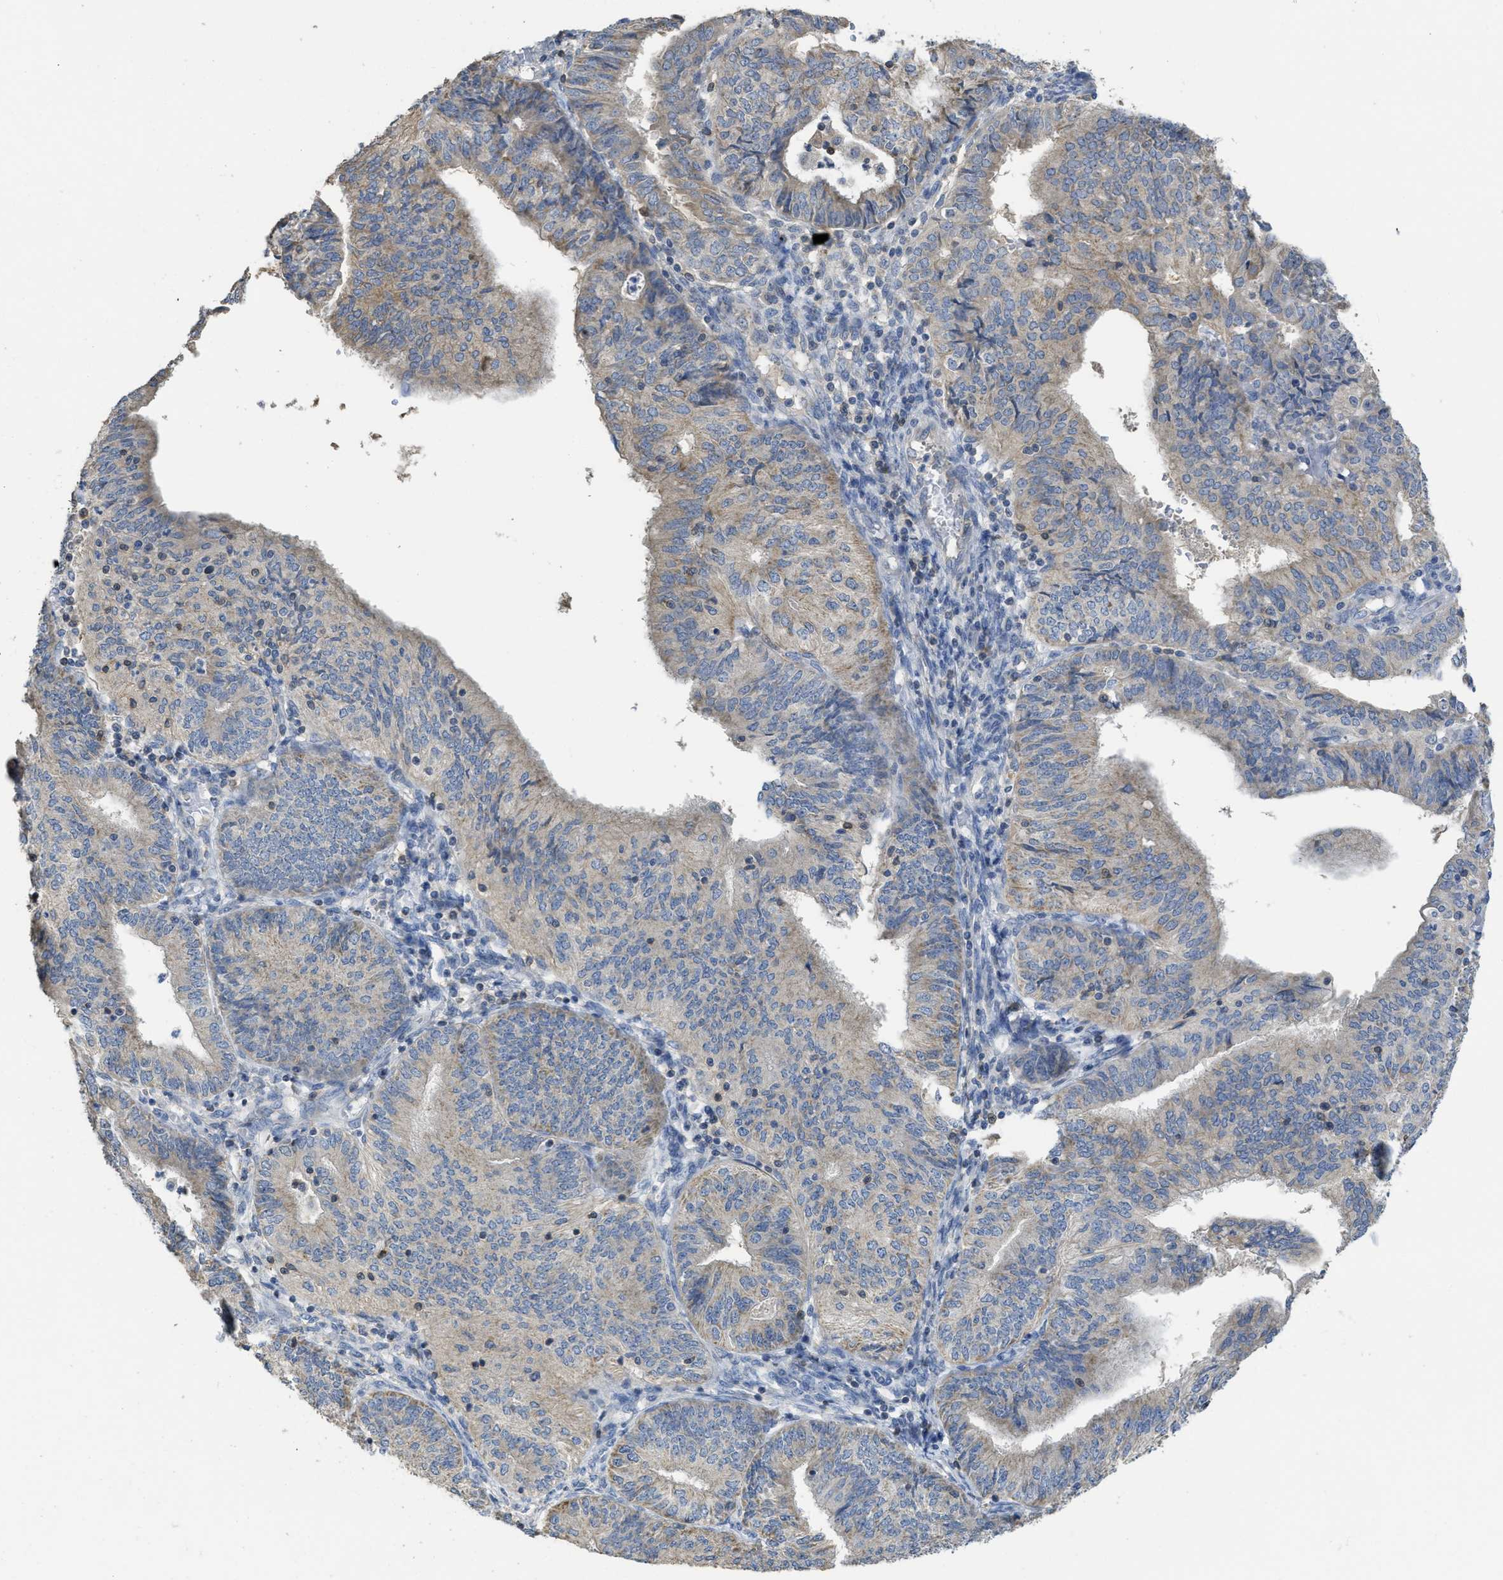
{"staining": {"intensity": "weak", "quantity": ">75%", "location": "cytoplasmic/membranous"}, "tissue": "endometrial cancer", "cell_type": "Tumor cells", "image_type": "cancer", "snomed": [{"axis": "morphology", "description": "Adenocarcinoma, NOS"}, {"axis": "topography", "description": "Endometrium"}], "caption": "Protein staining demonstrates weak cytoplasmic/membranous positivity in approximately >75% of tumor cells in endometrial cancer. (Brightfield microscopy of DAB IHC at high magnification).", "gene": "SFXN2", "patient": {"sex": "female", "age": 58}}